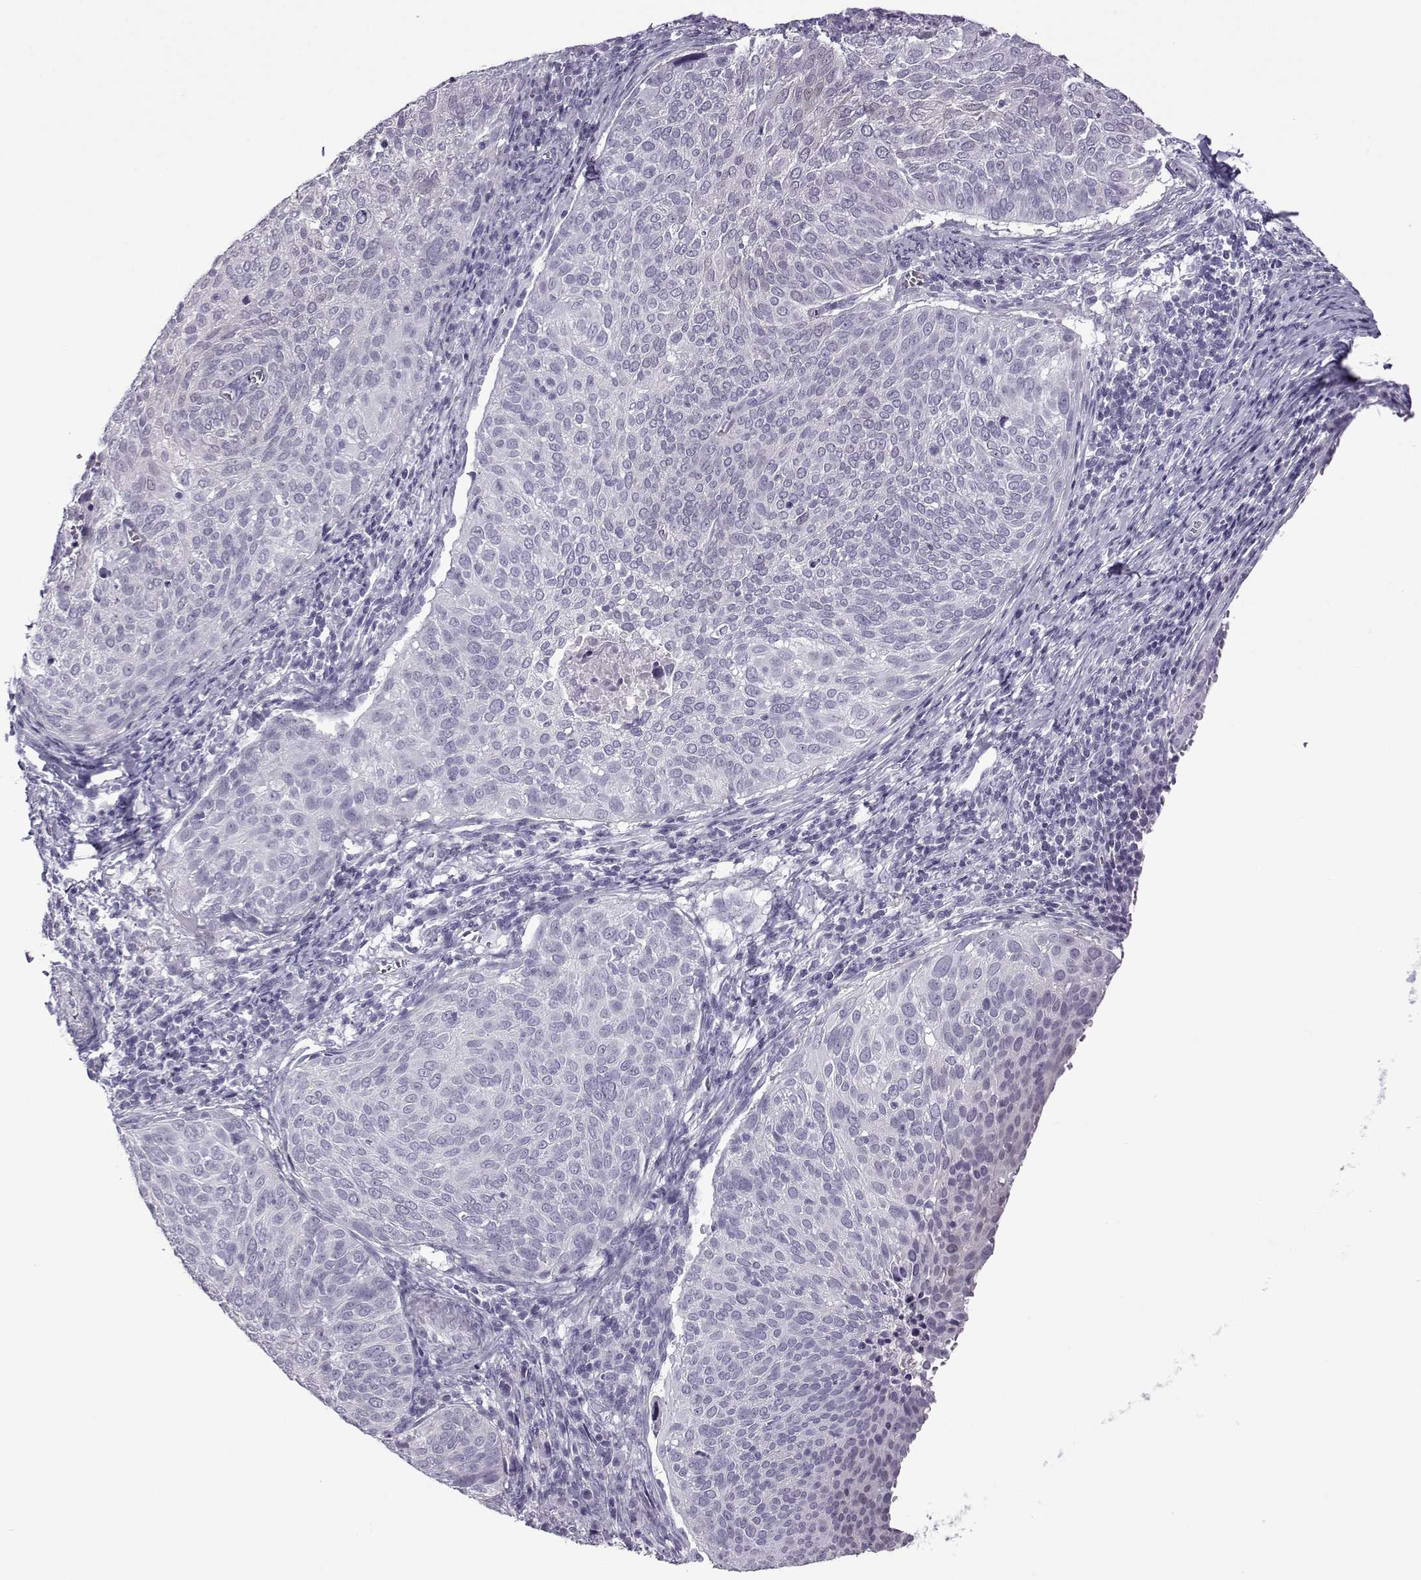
{"staining": {"intensity": "weak", "quantity": "<25%", "location": "cytoplasmic/membranous"}, "tissue": "cervical cancer", "cell_type": "Tumor cells", "image_type": "cancer", "snomed": [{"axis": "morphology", "description": "Squamous cell carcinoma, NOS"}, {"axis": "topography", "description": "Cervix"}], "caption": "DAB immunohistochemical staining of human cervical cancer (squamous cell carcinoma) exhibits no significant staining in tumor cells.", "gene": "OIP5", "patient": {"sex": "female", "age": 39}}